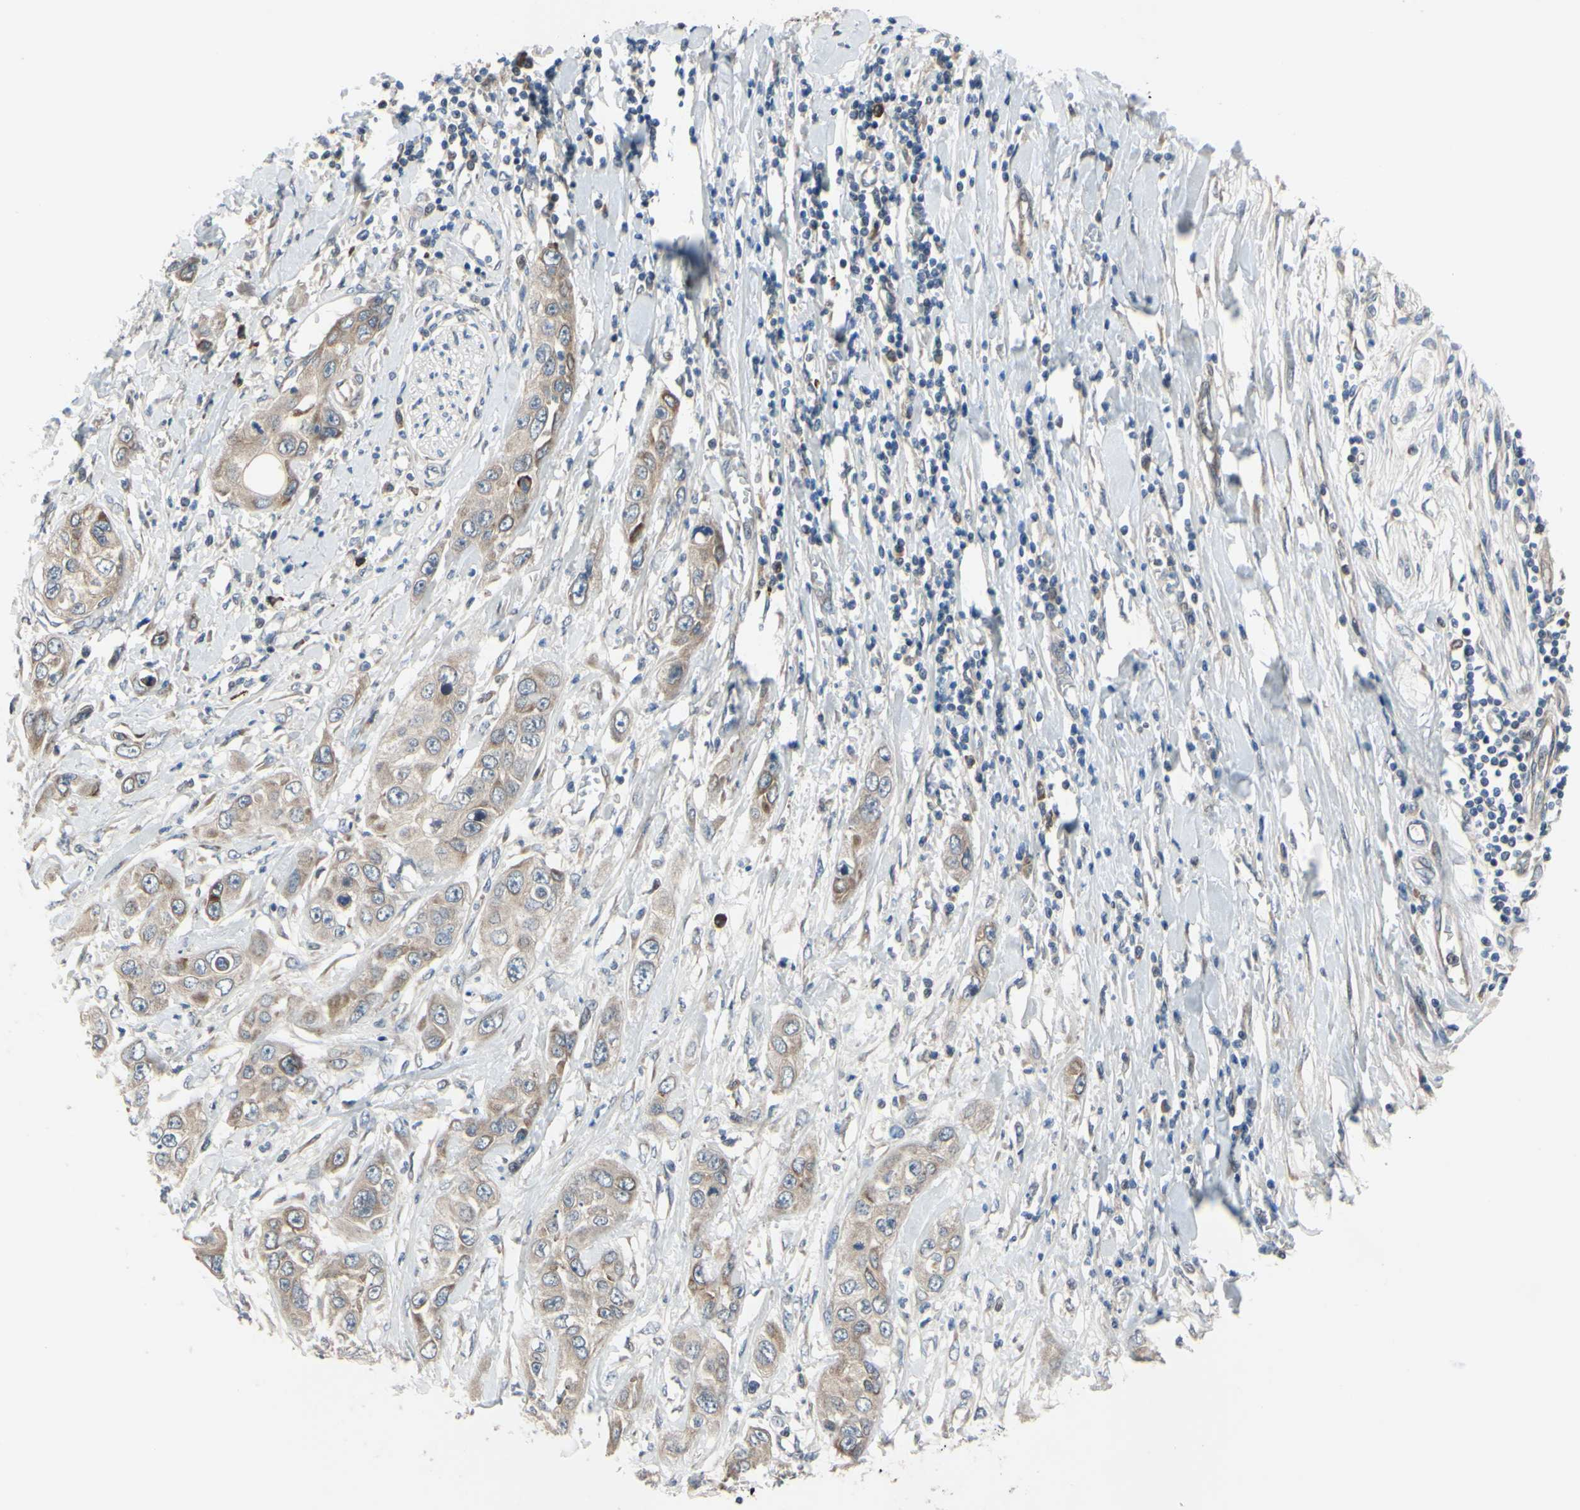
{"staining": {"intensity": "weak", "quantity": ">75%", "location": "cytoplasmic/membranous"}, "tissue": "pancreatic cancer", "cell_type": "Tumor cells", "image_type": "cancer", "snomed": [{"axis": "morphology", "description": "Adenocarcinoma, NOS"}, {"axis": "topography", "description": "Pancreas"}], "caption": "Pancreatic adenocarcinoma stained for a protein demonstrates weak cytoplasmic/membranous positivity in tumor cells. The staining was performed using DAB to visualize the protein expression in brown, while the nuclei were stained in blue with hematoxylin (Magnification: 20x).", "gene": "XIAP", "patient": {"sex": "female", "age": 70}}